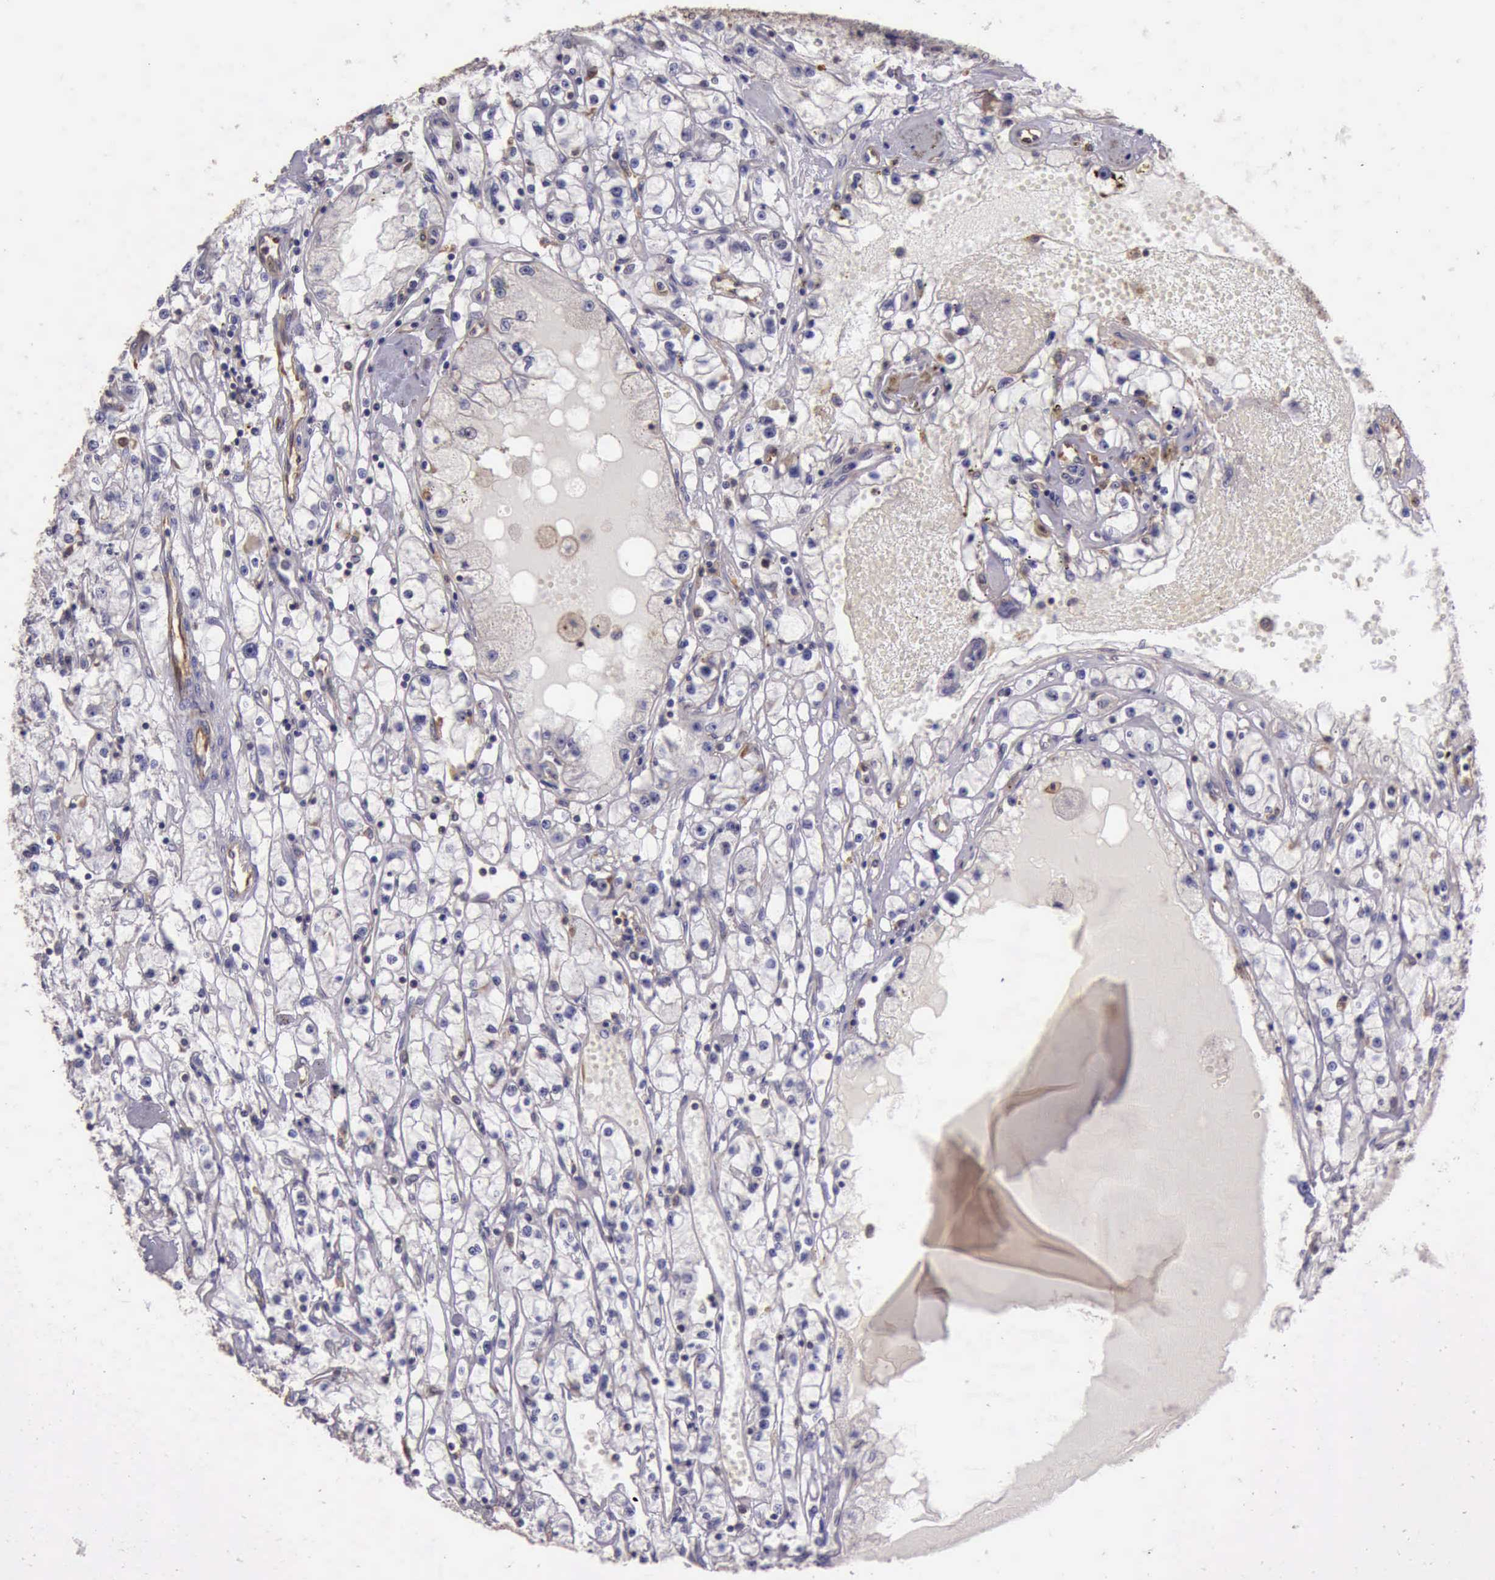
{"staining": {"intensity": "negative", "quantity": "none", "location": "none"}, "tissue": "renal cancer", "cell_type": "Tumor cells", "image_type": "cancer", "snomed": [{"axis": "morphology", "description": "Adenocarcinoma, NOS"}, {"axis": "topography", "description": "Kidney"}], "caption": "High magnification brightfield microscopy of adenocarcinoma (renal) stained with DAB (3,3'-diaminobenzidine) (brown) and counterstained with hematoxylin (blue): tumor cells show no significant staining.", "gene": "ARHGAP4", "patient": {"sex": "male", "age": 56}}